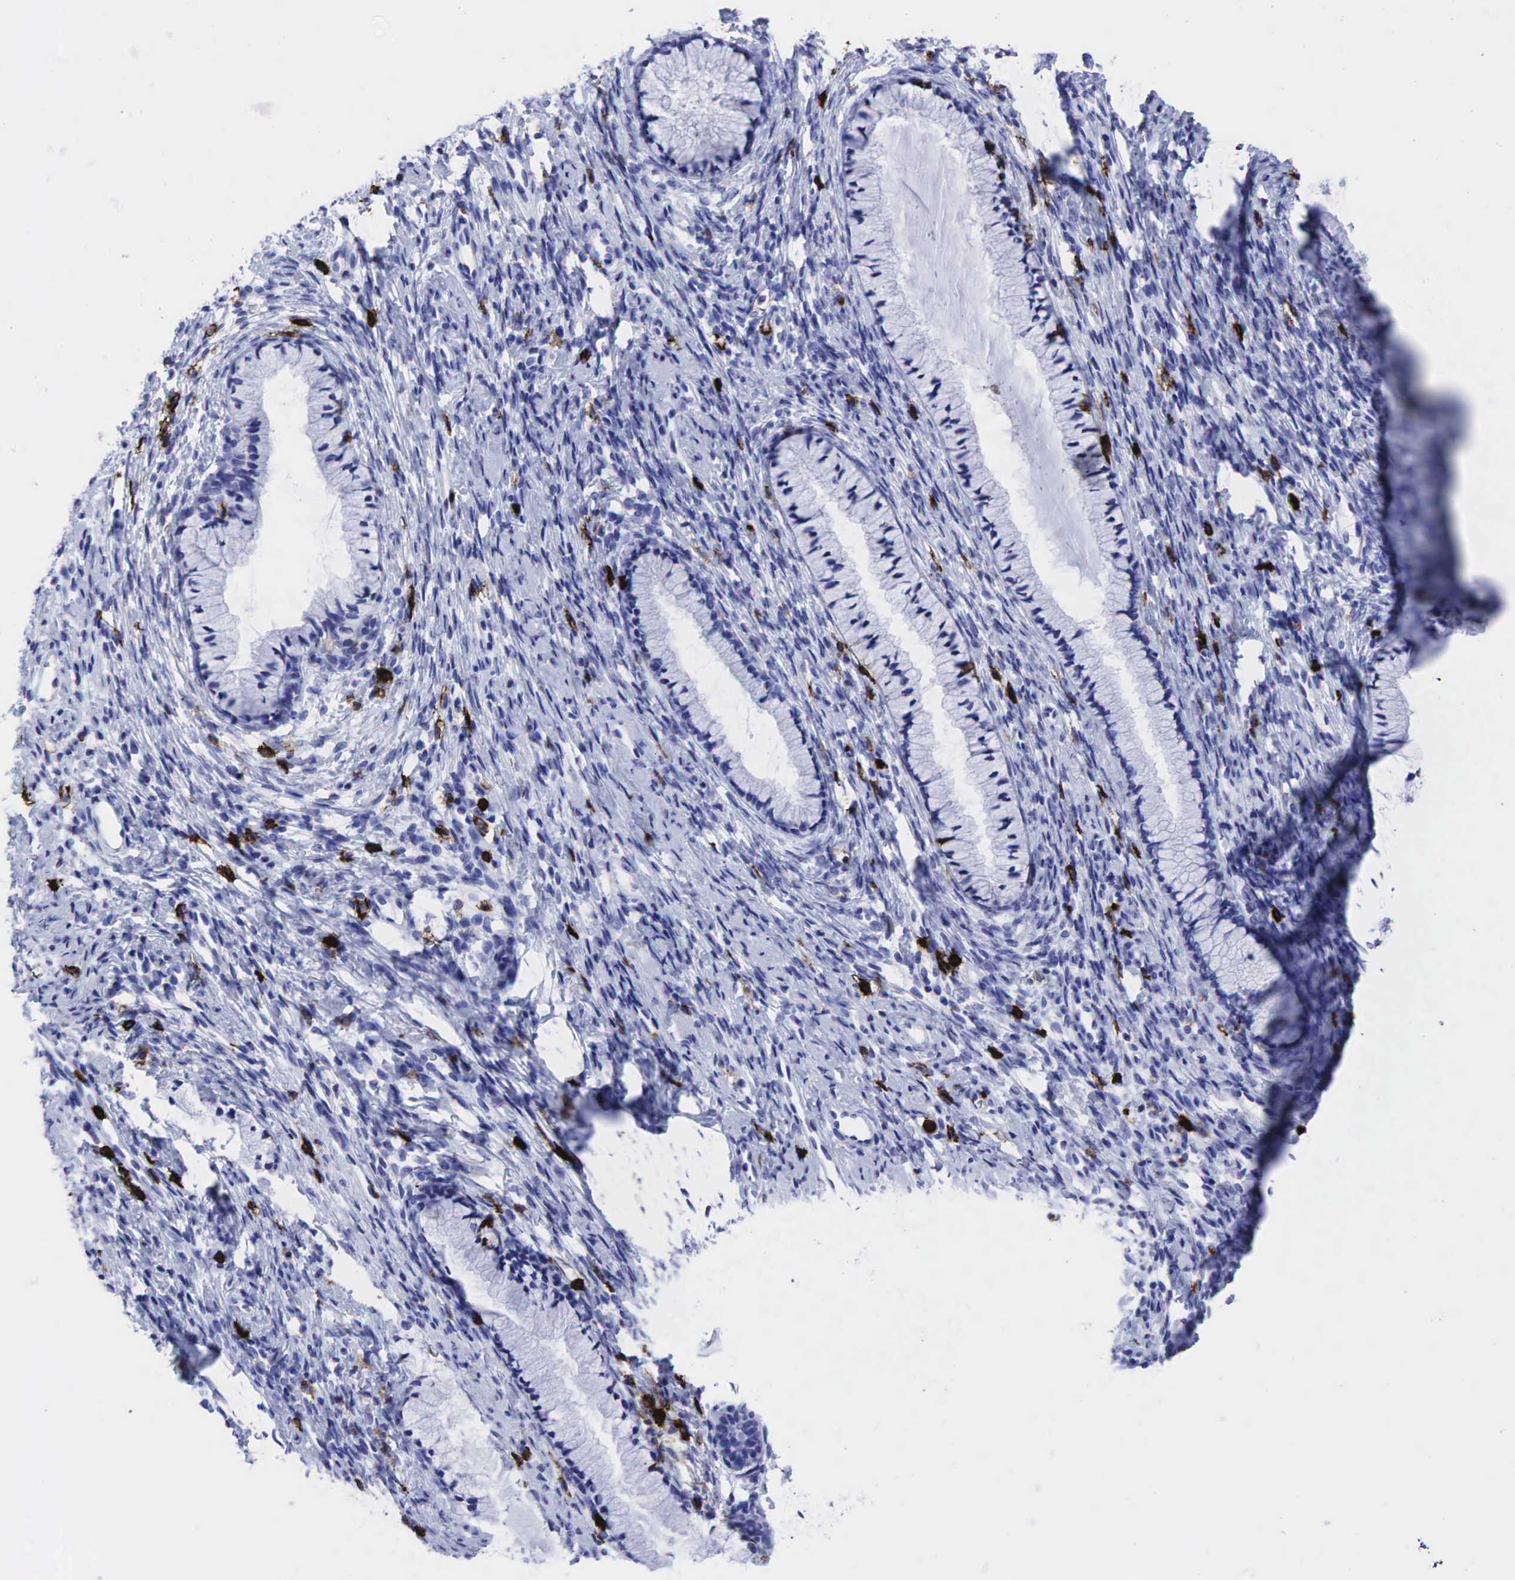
{"staining": {"intensity": "negative", "quantity": "none", "location": "none"}, "tissue": "cervix", "cell_type": "Glandular cells", "image_type": "normal", "snomed": [{"axis": "morphology", "description": "Normal tissue, NOS"}, {"axis": "topography", "description": "Cervix"}], "caption": "Immunohistochemistry (IHC) image of benign human cervix stained for a protein (brown), which shows no staining in glandular cells.", "gene": "PTPRC", "patient": {"sex": "female", "age": 82}}